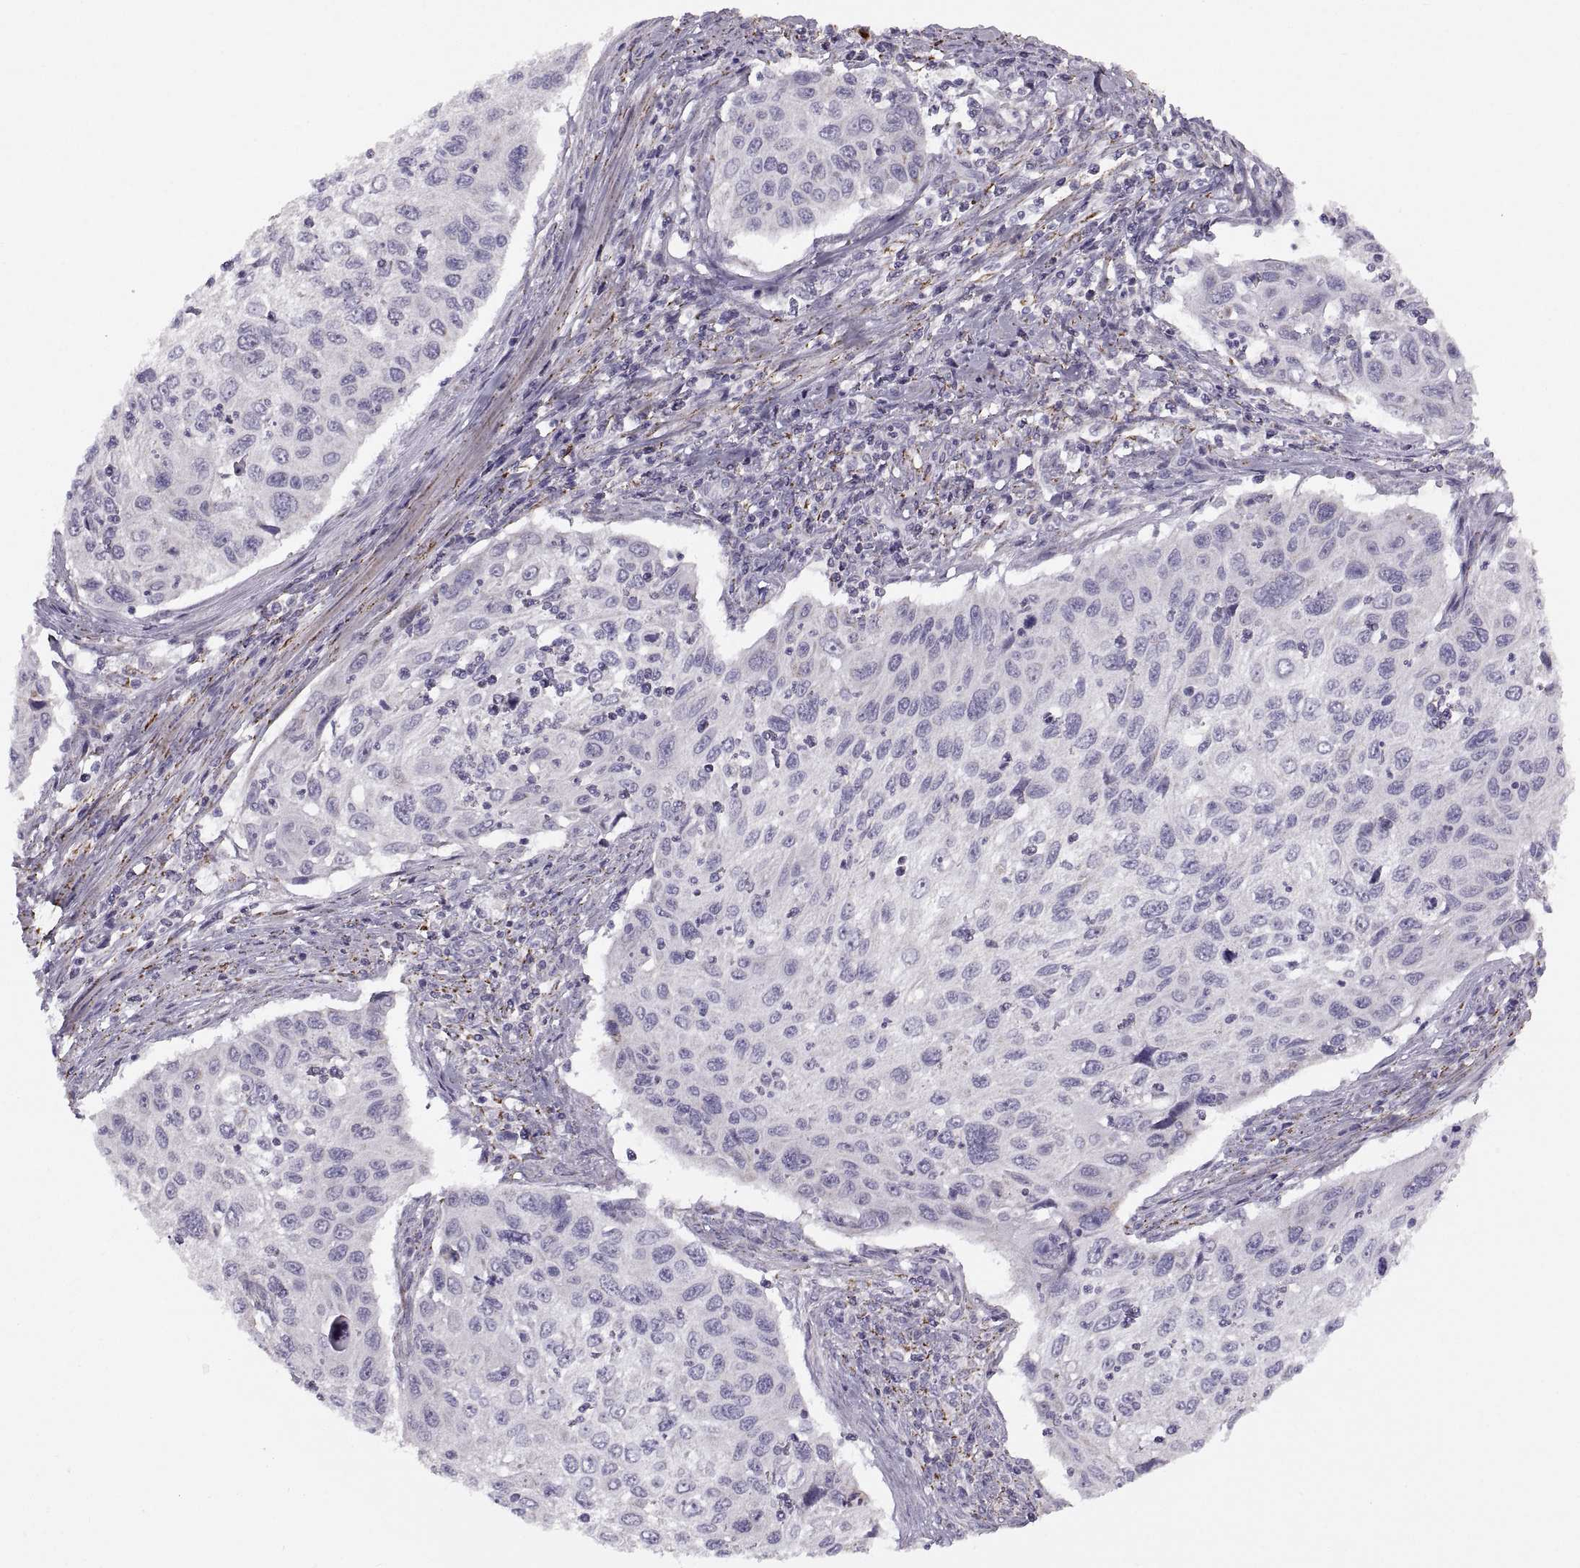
{"staining": {"intensity": "negative", "quantity": "none", "location": "none"}, "tissue": "cervical cancer", "cell_type": "Tumor cells", "image_type": "cancer", "snomed": [{"axis": "morphology", "description": "Squamous cell carcinoma, NOS"}, {"axis": "topography", "description": "Cervix"}], "caption": "Cervical cancer was stained to show a protein in brown. There is no significant staining in tumor cells.", "gene": "PIERCE1", "patient": {"sex": "female", "age": 70}}